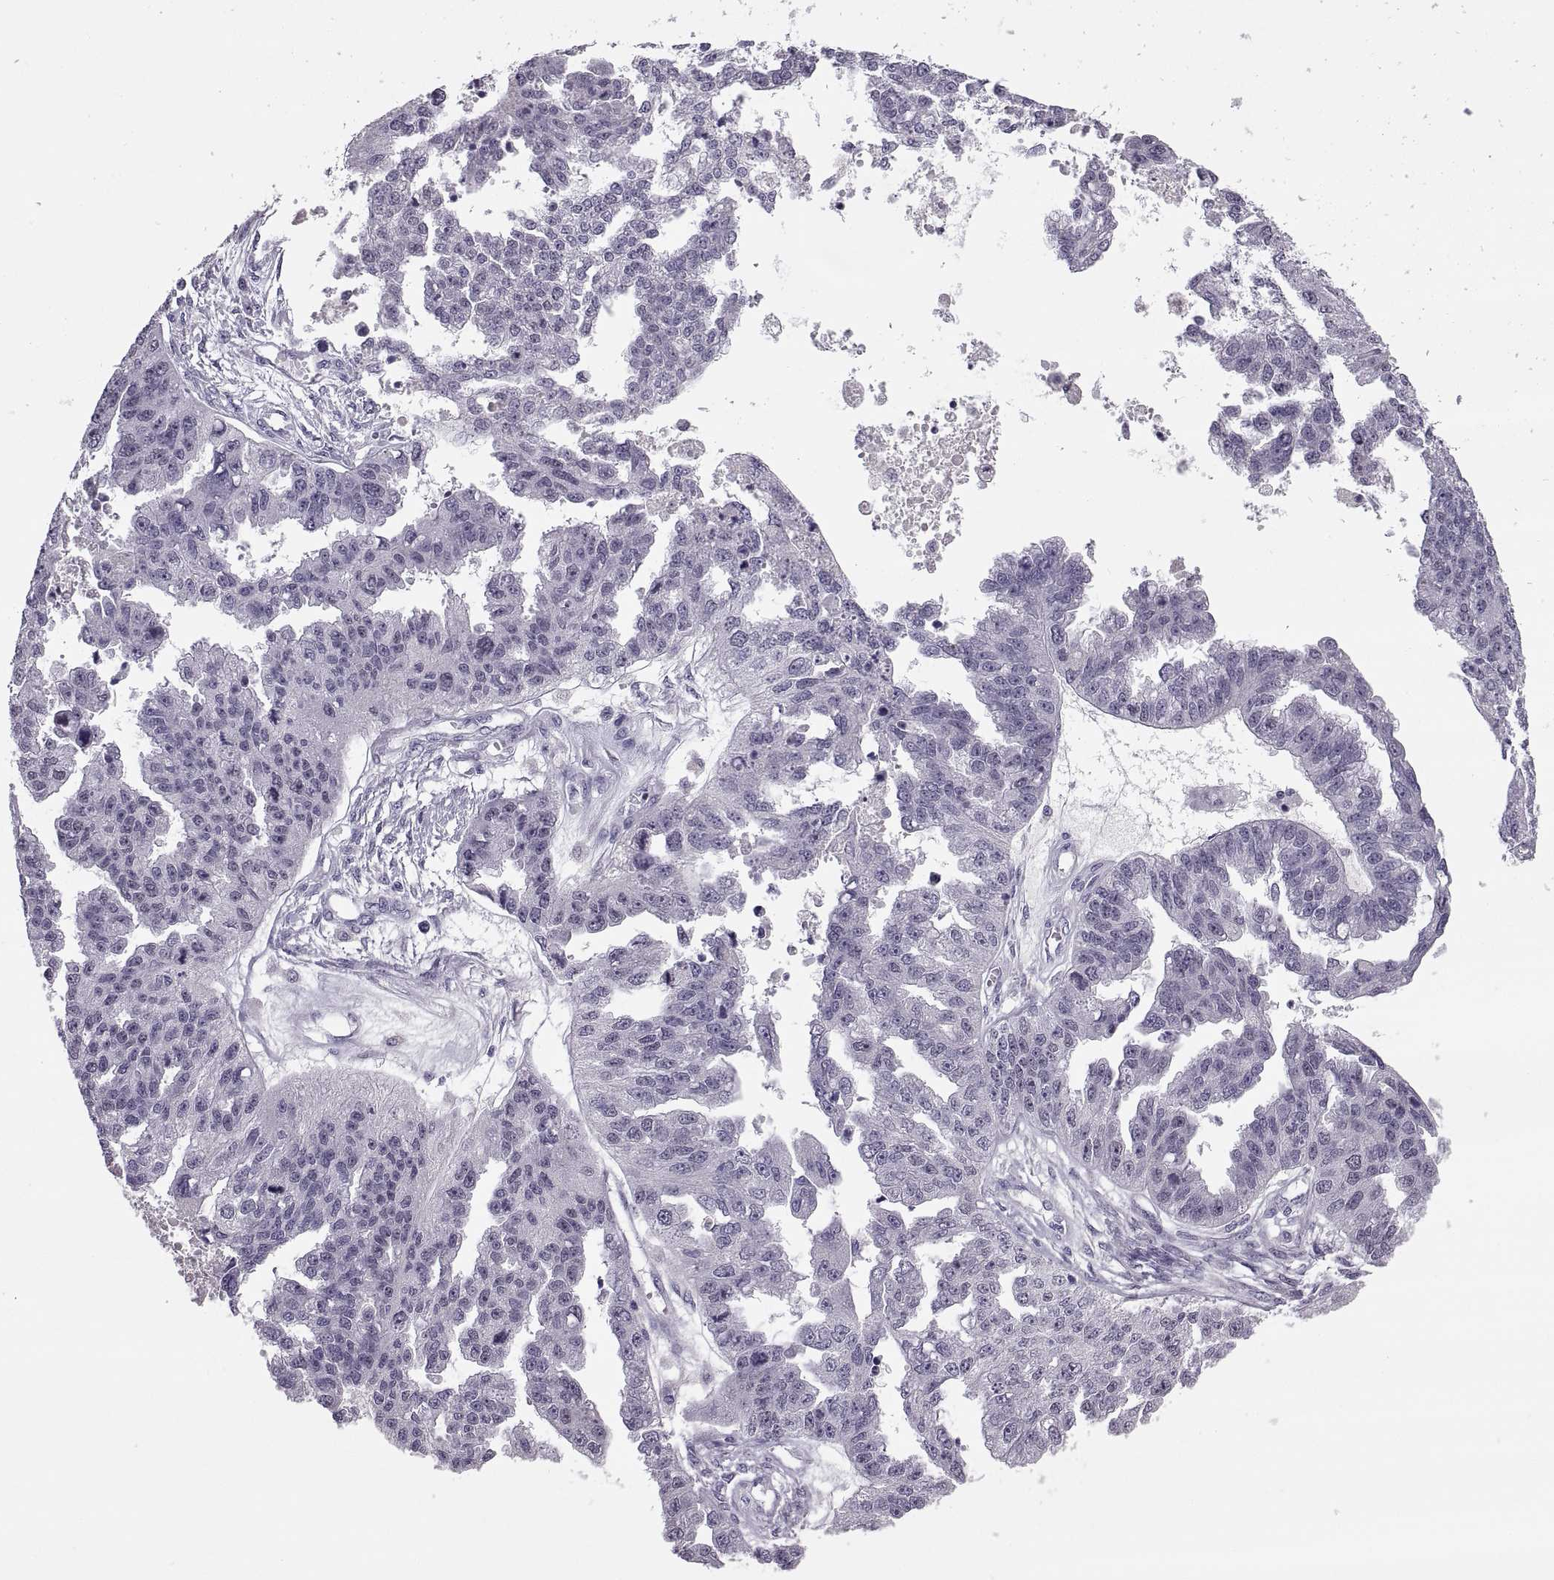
{"staining": {"intensity": "negative", "quantity": "none", "location": "none"}, "tissue": "ovarian cancer", "cell_type": "Tumor cells", "image_type": "cancer", "snomed": [{"axis": "morphology", "description": "Cystadenocarcinoma, serous, NOS"}, {"axis": "topography", "description": "Ovary"}], "caption": "Ovarian cancer (serous cystadenocarcinoma) was stained to show a protein in brown. There is no significant positivity in tumor cells.", "gene": "MAGEB18", "patient": {"sex": "female", "age": 58}}